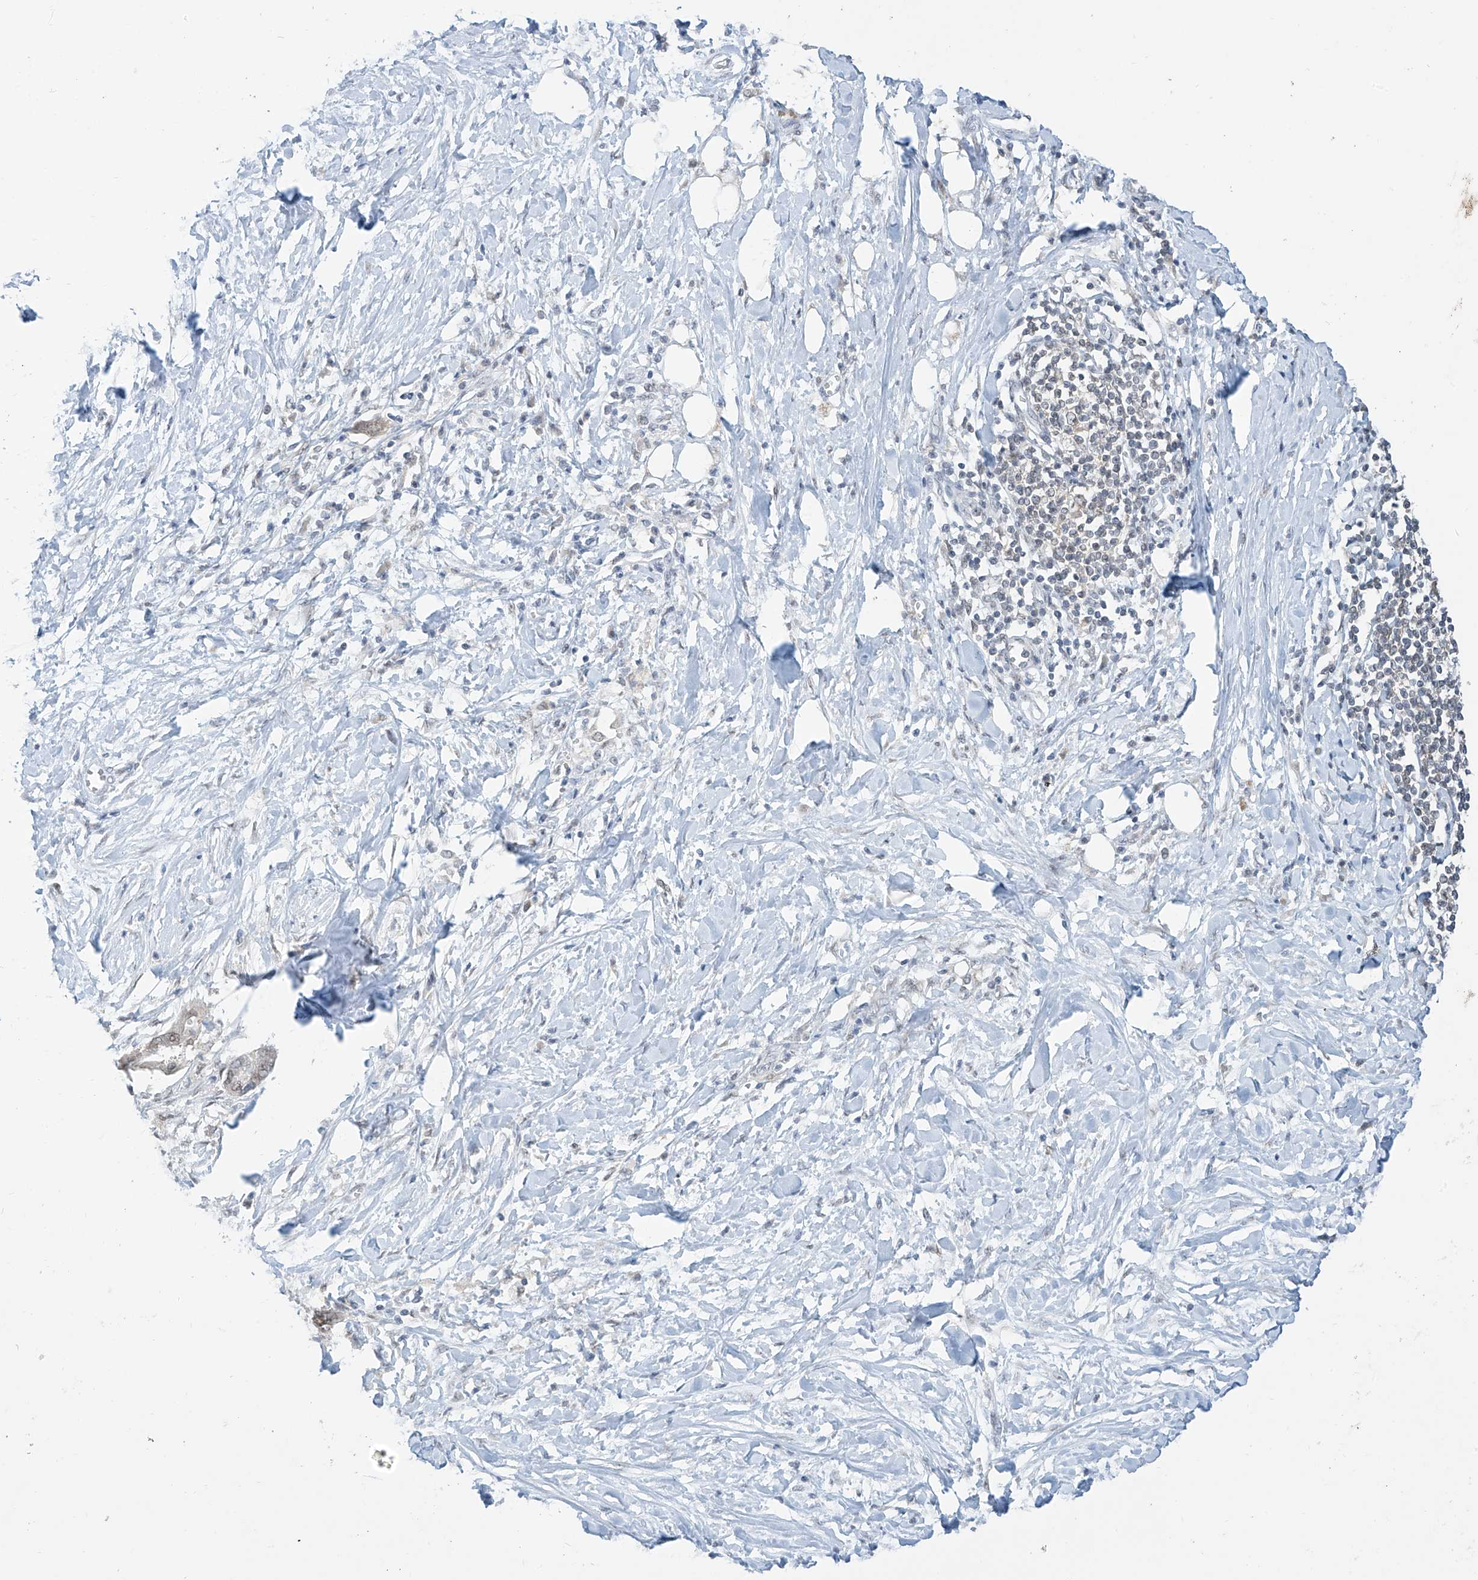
{"staining": {"intensity": "weak", "quantity": "<25%", "location": "nuclear"}, "tissue": "pancreatic cancer", "cell_type": "Tumor cells", "image_type": "cancer", "snomed": [{"axis": "morphology", "description": "Normal tissue, NOS"}, {"axis": "morphology", "description": "Adenocarcinoma, NOS"}, {"axis": "topography", "description": "Pancreas"}, {"axis": "topography", "description": "Peripheral nerve tissue"}], "caption": "DAB (3,3'-diaminobenzidine) immunohistochemical staining of human pancreatic cancer (adenocarcinoma) reveals no significant positivity in tumor cells. (DAB immunohistochemistry (IHC), high magnification).", "gene": "APLF", "patient": {"sex": "male", "age": 59}}